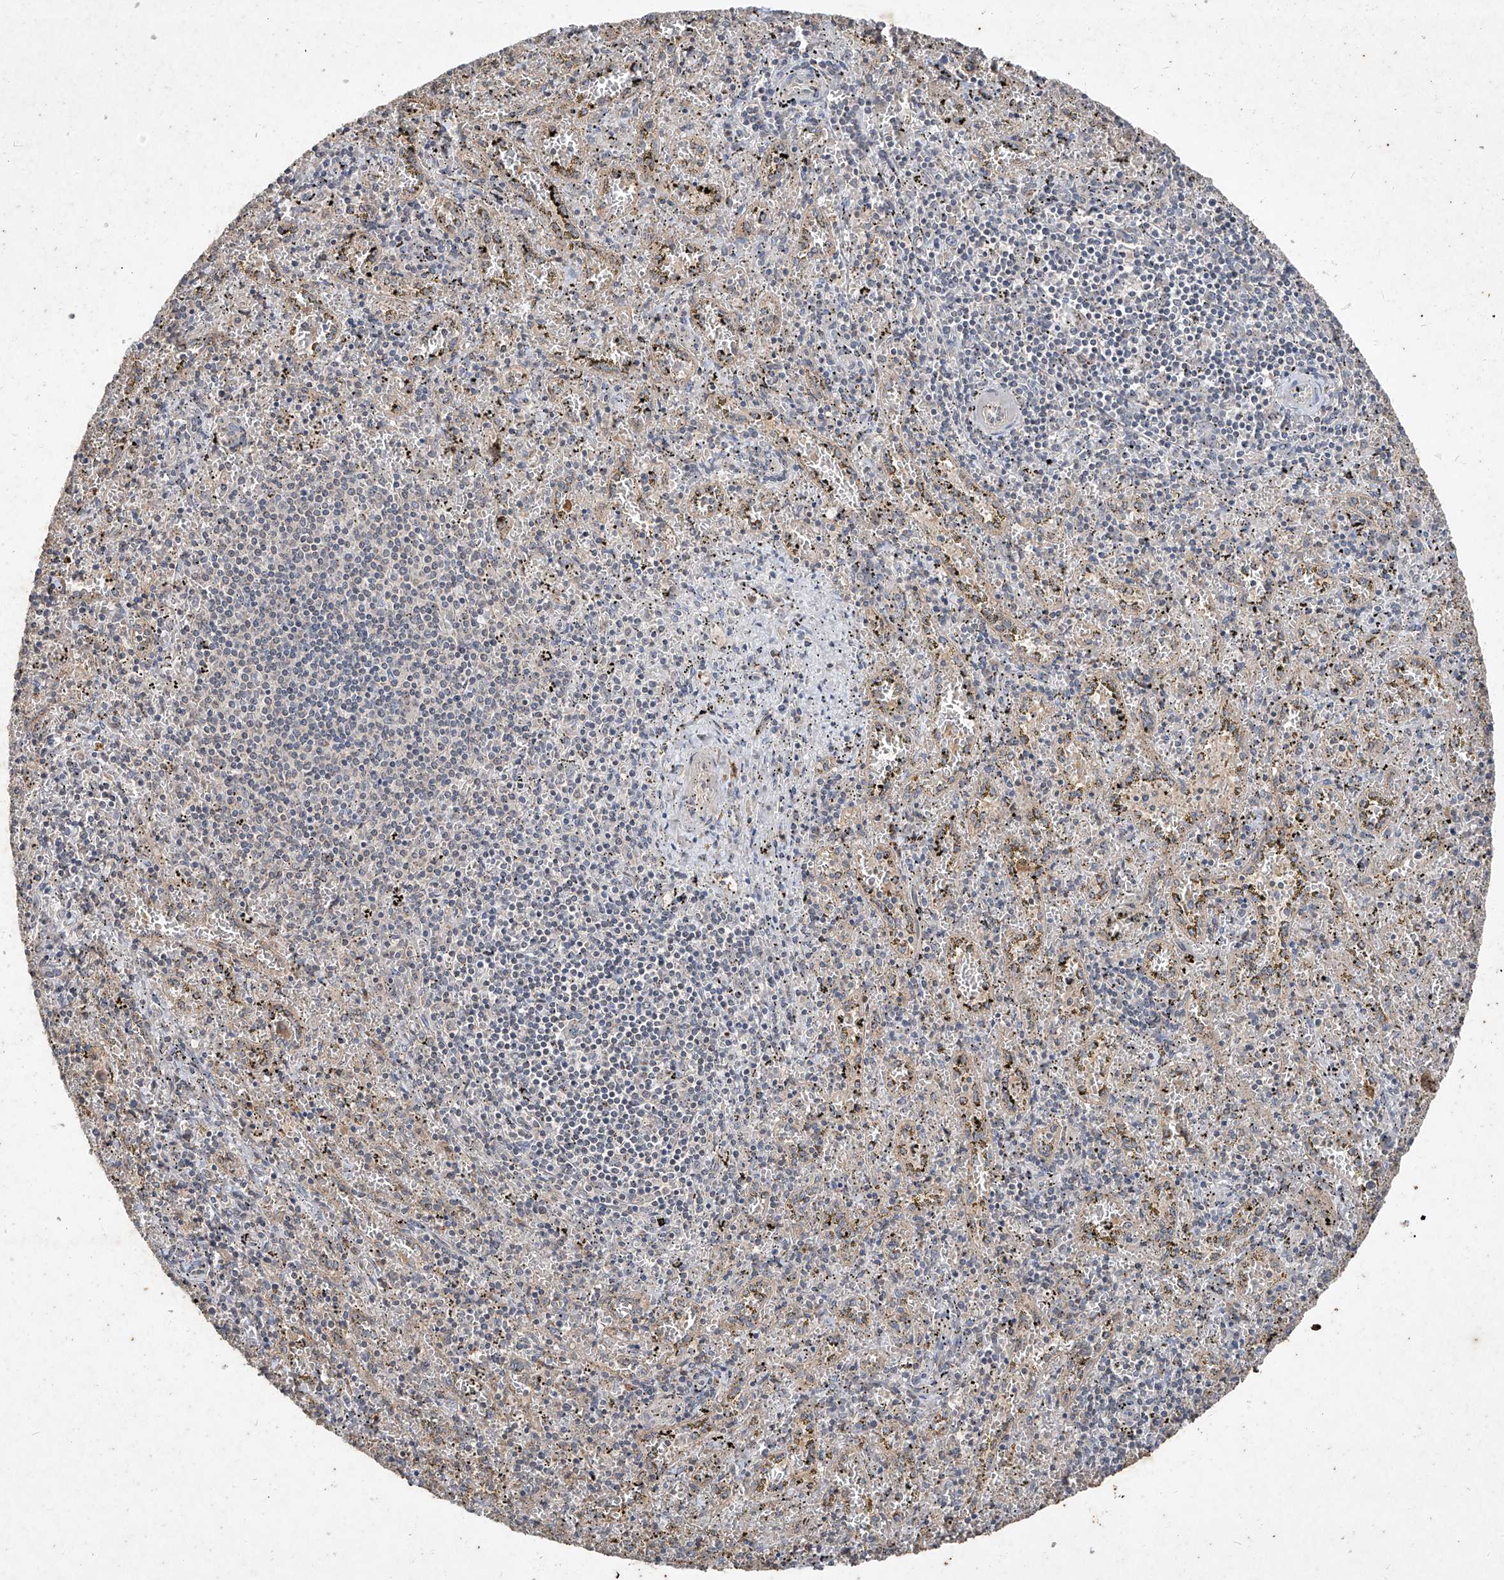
{"staining": {"intensity": "negative", "quantity": "none", "location": "none"}, "tissue": "spleen", "cell_type": "Cells in red pulp", "image_type": "normal", "snomed": [{"axis": "morphology", "description": "Normal tissue, NOS"}, {"axis": "topography", "description": "Spleen"}], "caption": "Immunohistochemical staining of benign spleen exhibits no significant staining in cells in red pulp.", "gene": "ABCD3", "patient": {"sex": "male", "age": 11}}